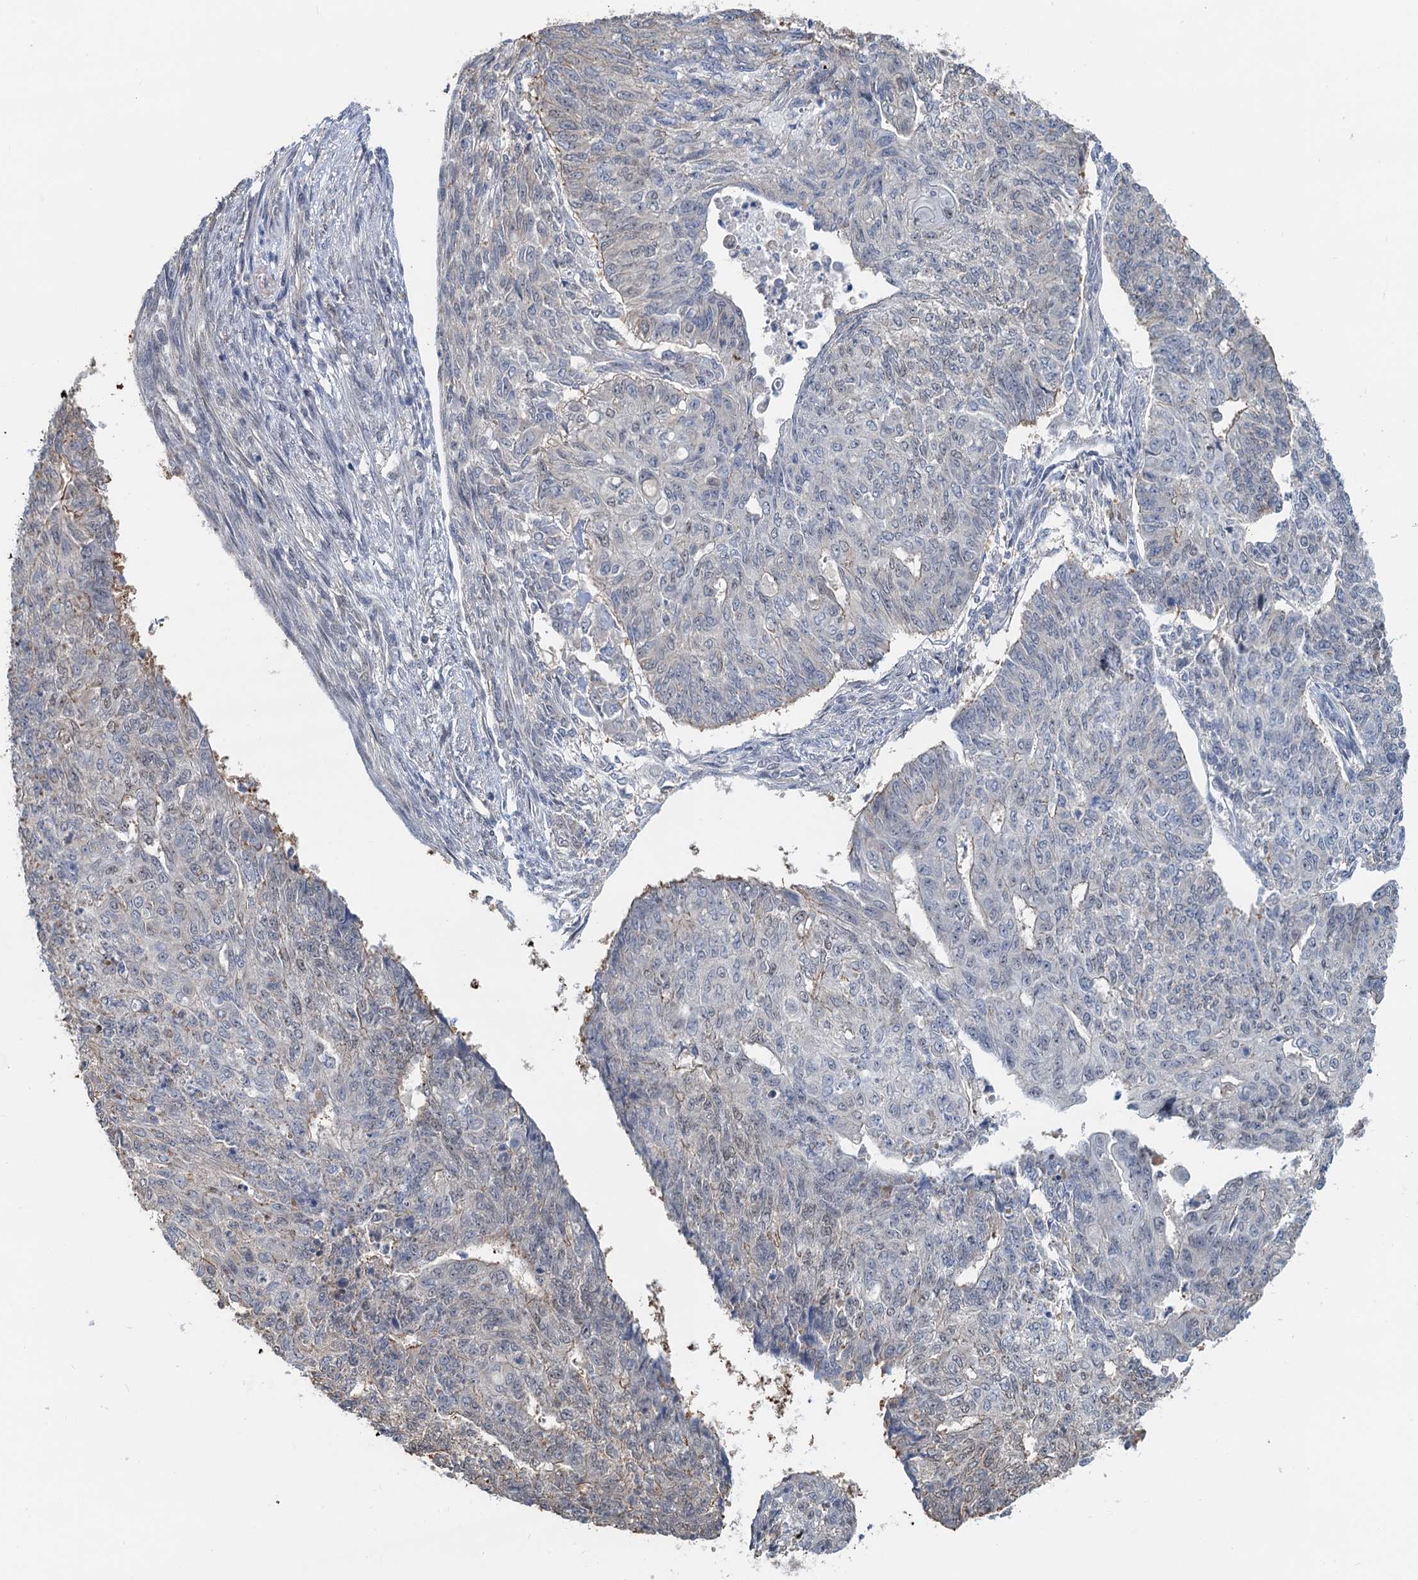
{"staining": {"intensity": "weak", "quantity": "<25%", "location": "cytoplasmic/membranous"}, "tissue": "endometrial cancer", "cell_type": "Tumor cells", "image_type": "cancer", "snomed": [{"axis": "morphology", "description": "Adenocarcinoma, NOS"}, {"axis": "topography", "description": "Endometrium"}], "caption": "High power microscopy micrograph of an IHC image of endometrial adenocarcinoma, revealing no significant staining in tumor cells.", "gene": "CFDP1", "patient": {"sex": "female", "age": 32}}